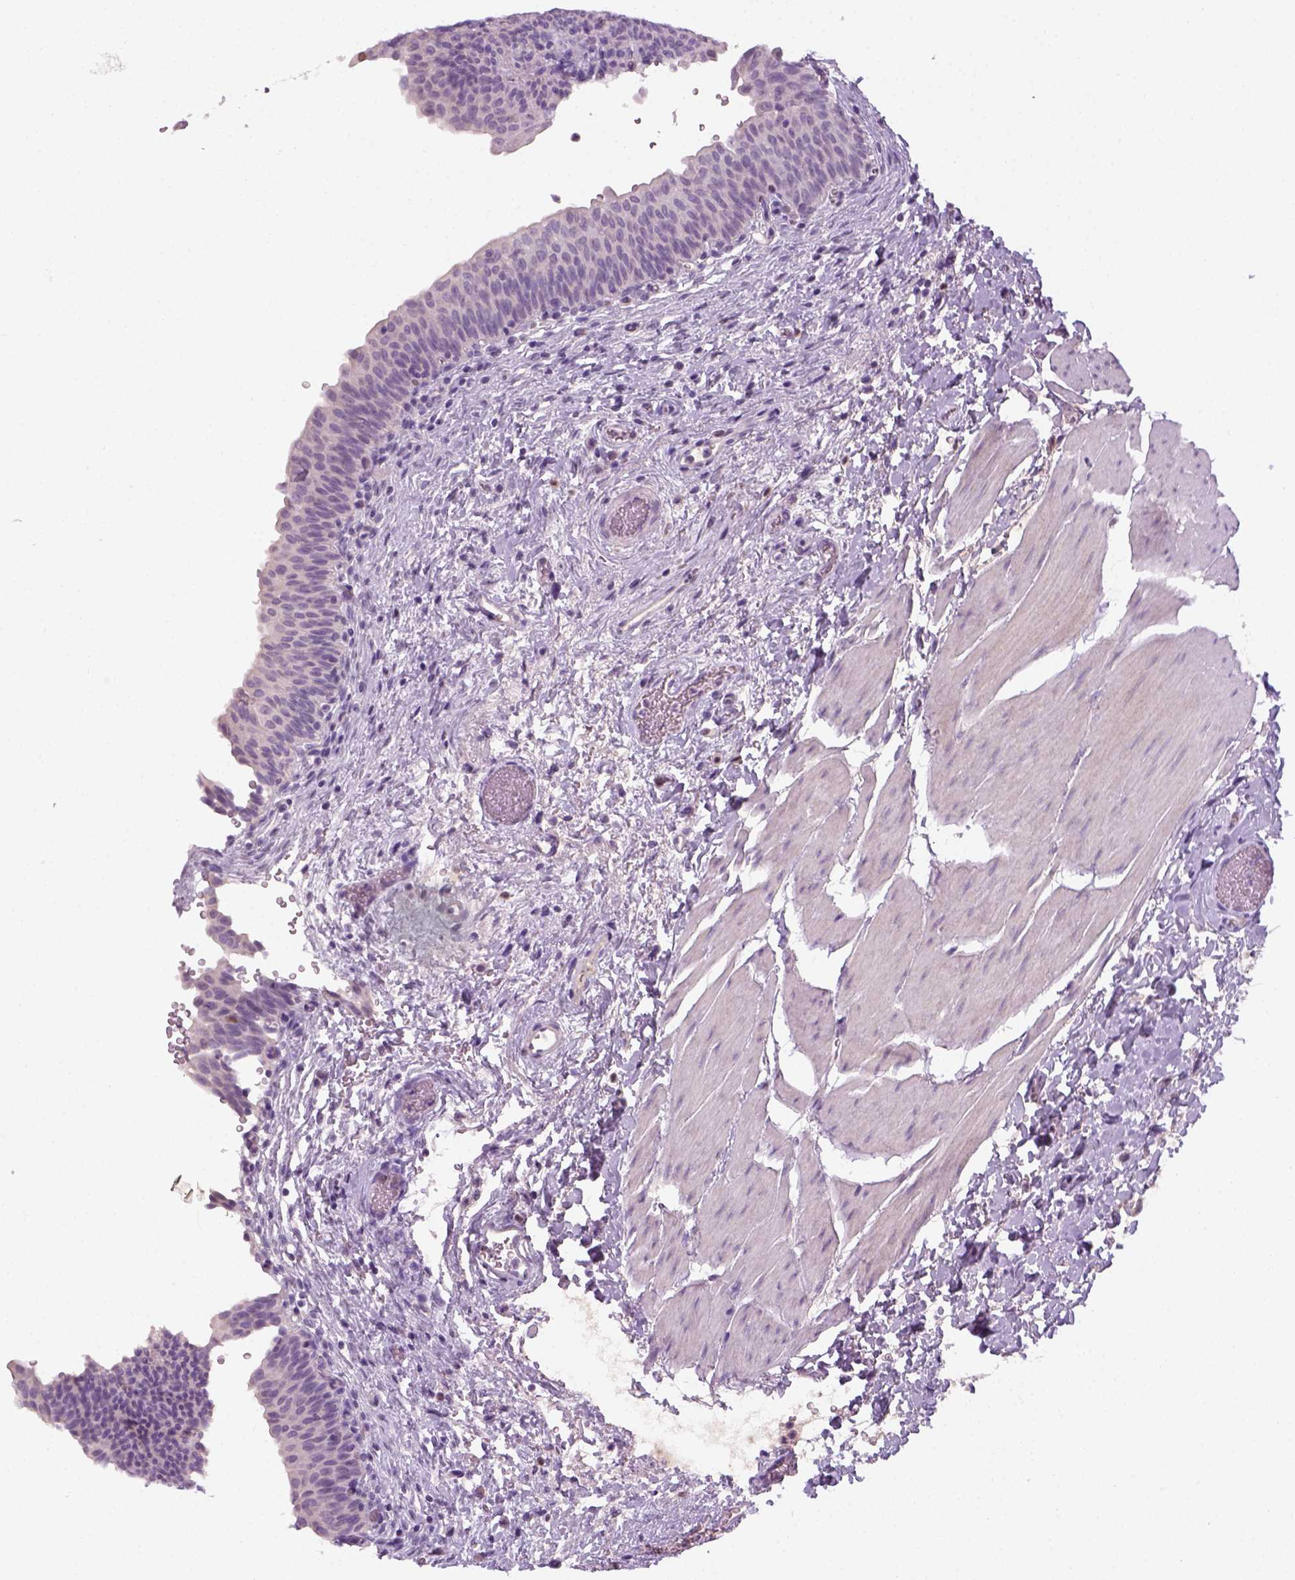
{"staining": {"intensity": "negative", "quantity": "none", "location": "none"}, "tissue": "urinary bladder", "cell_type": "Urothelial cells", "image_type": "normal", "snomed": [{"axis": "morphology", "description": "Normal tissue, NOS"}, {"axis": "topography", "description": "Urinary bladder"}], "caption": "Immunohistochemical staining of benign urinary bladder reveals no significant expression in urothelial cells.", "gene": "GFI1B", "patient": {"sex": "male", "age": 56}}